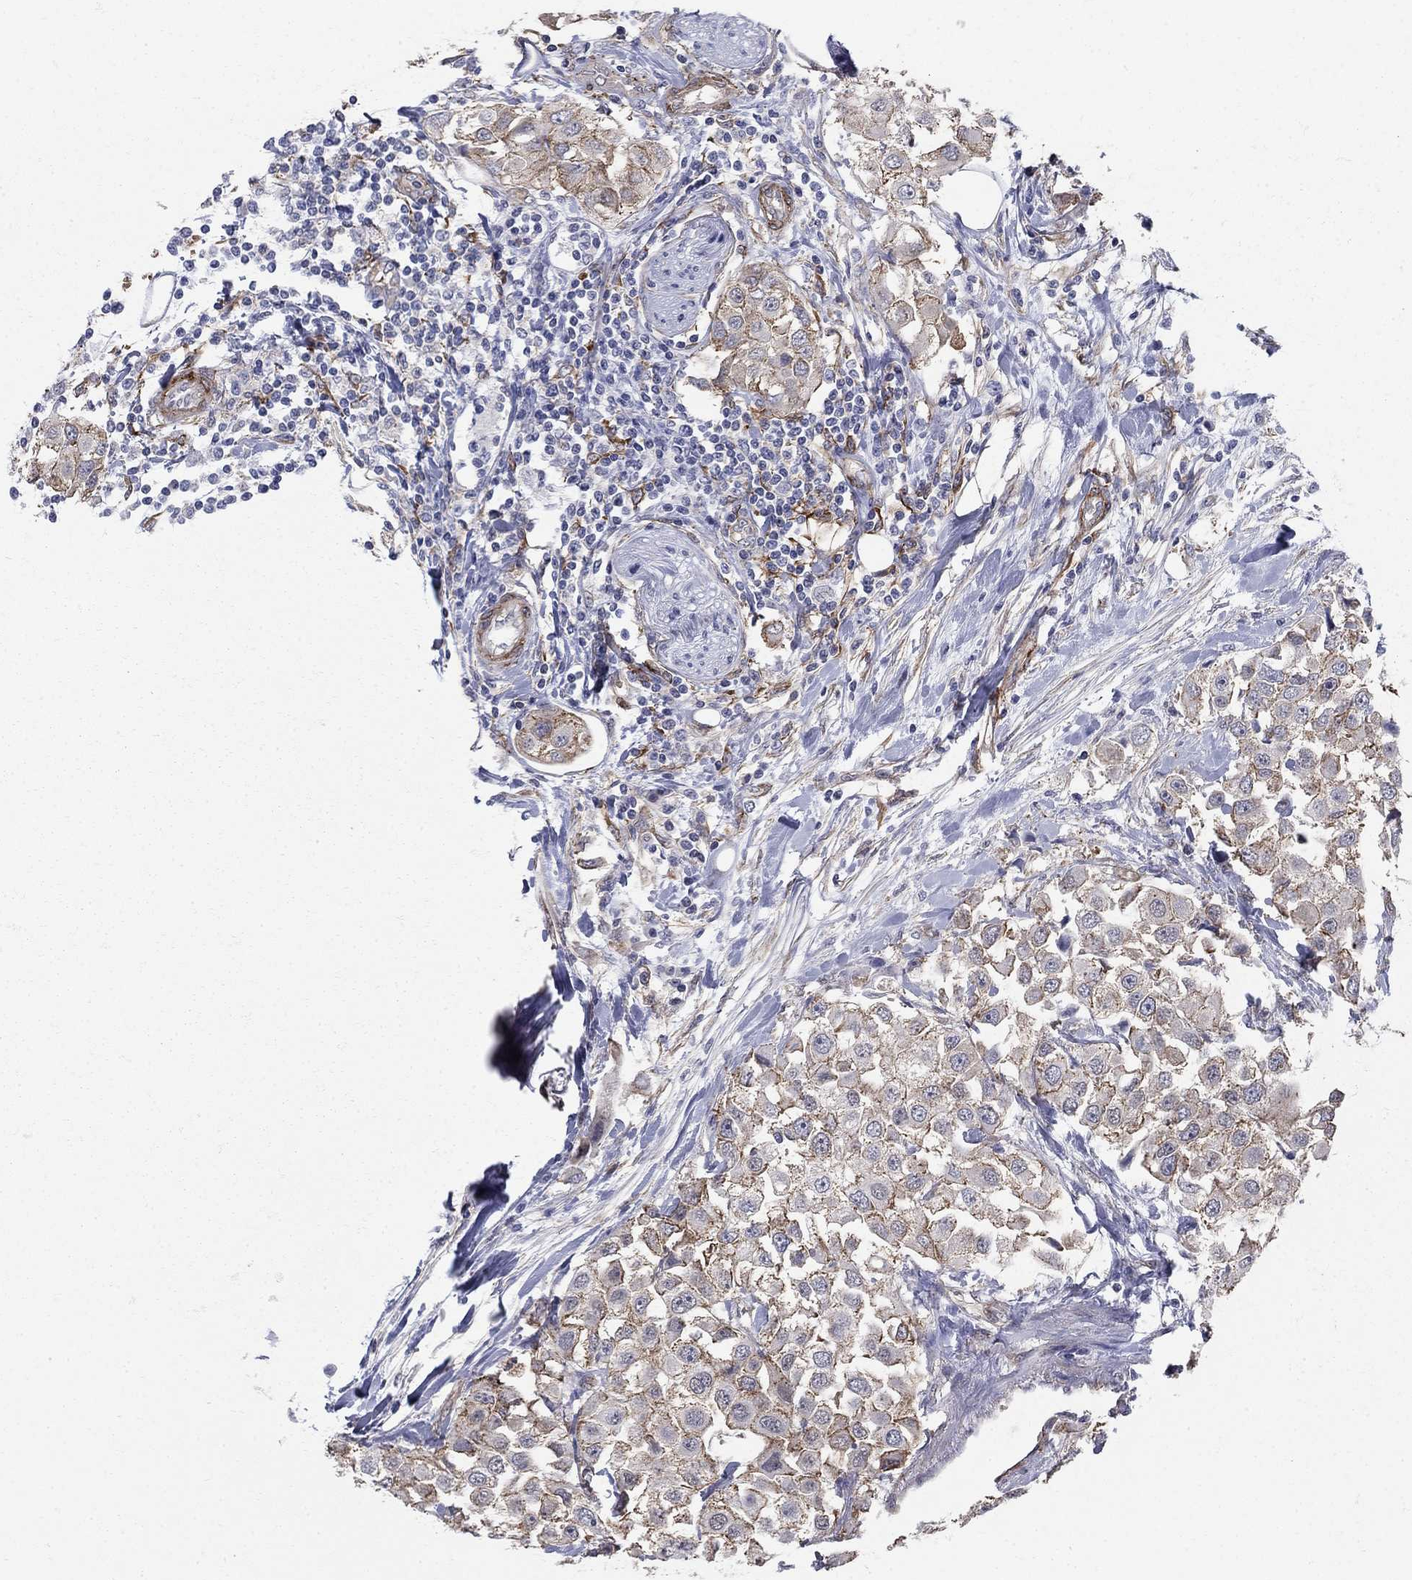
{"staining": {"intensity": "moderate", "quantity": "25%-75%", "location": "cytoplasmic/membranous"}, "tissue": "urothelial cancer", "cell_type": "Tumor cells", "image_type": "cancer", "snomed": [{"axis": "morphology", "description": "Urothelial carcinoma, High grade"}, {"axis": "topography", "description": "Urinary bladder"}], "caption": "Brown immunohistochemical staining in urothelial carcinoma (high-grade) demonstrates moderate cytoplasmic/membranous positivity in about 25%-75% of tumor cells.", "gene": "SEPTIN8", "patient": {"sex": "female", "age": 64}}